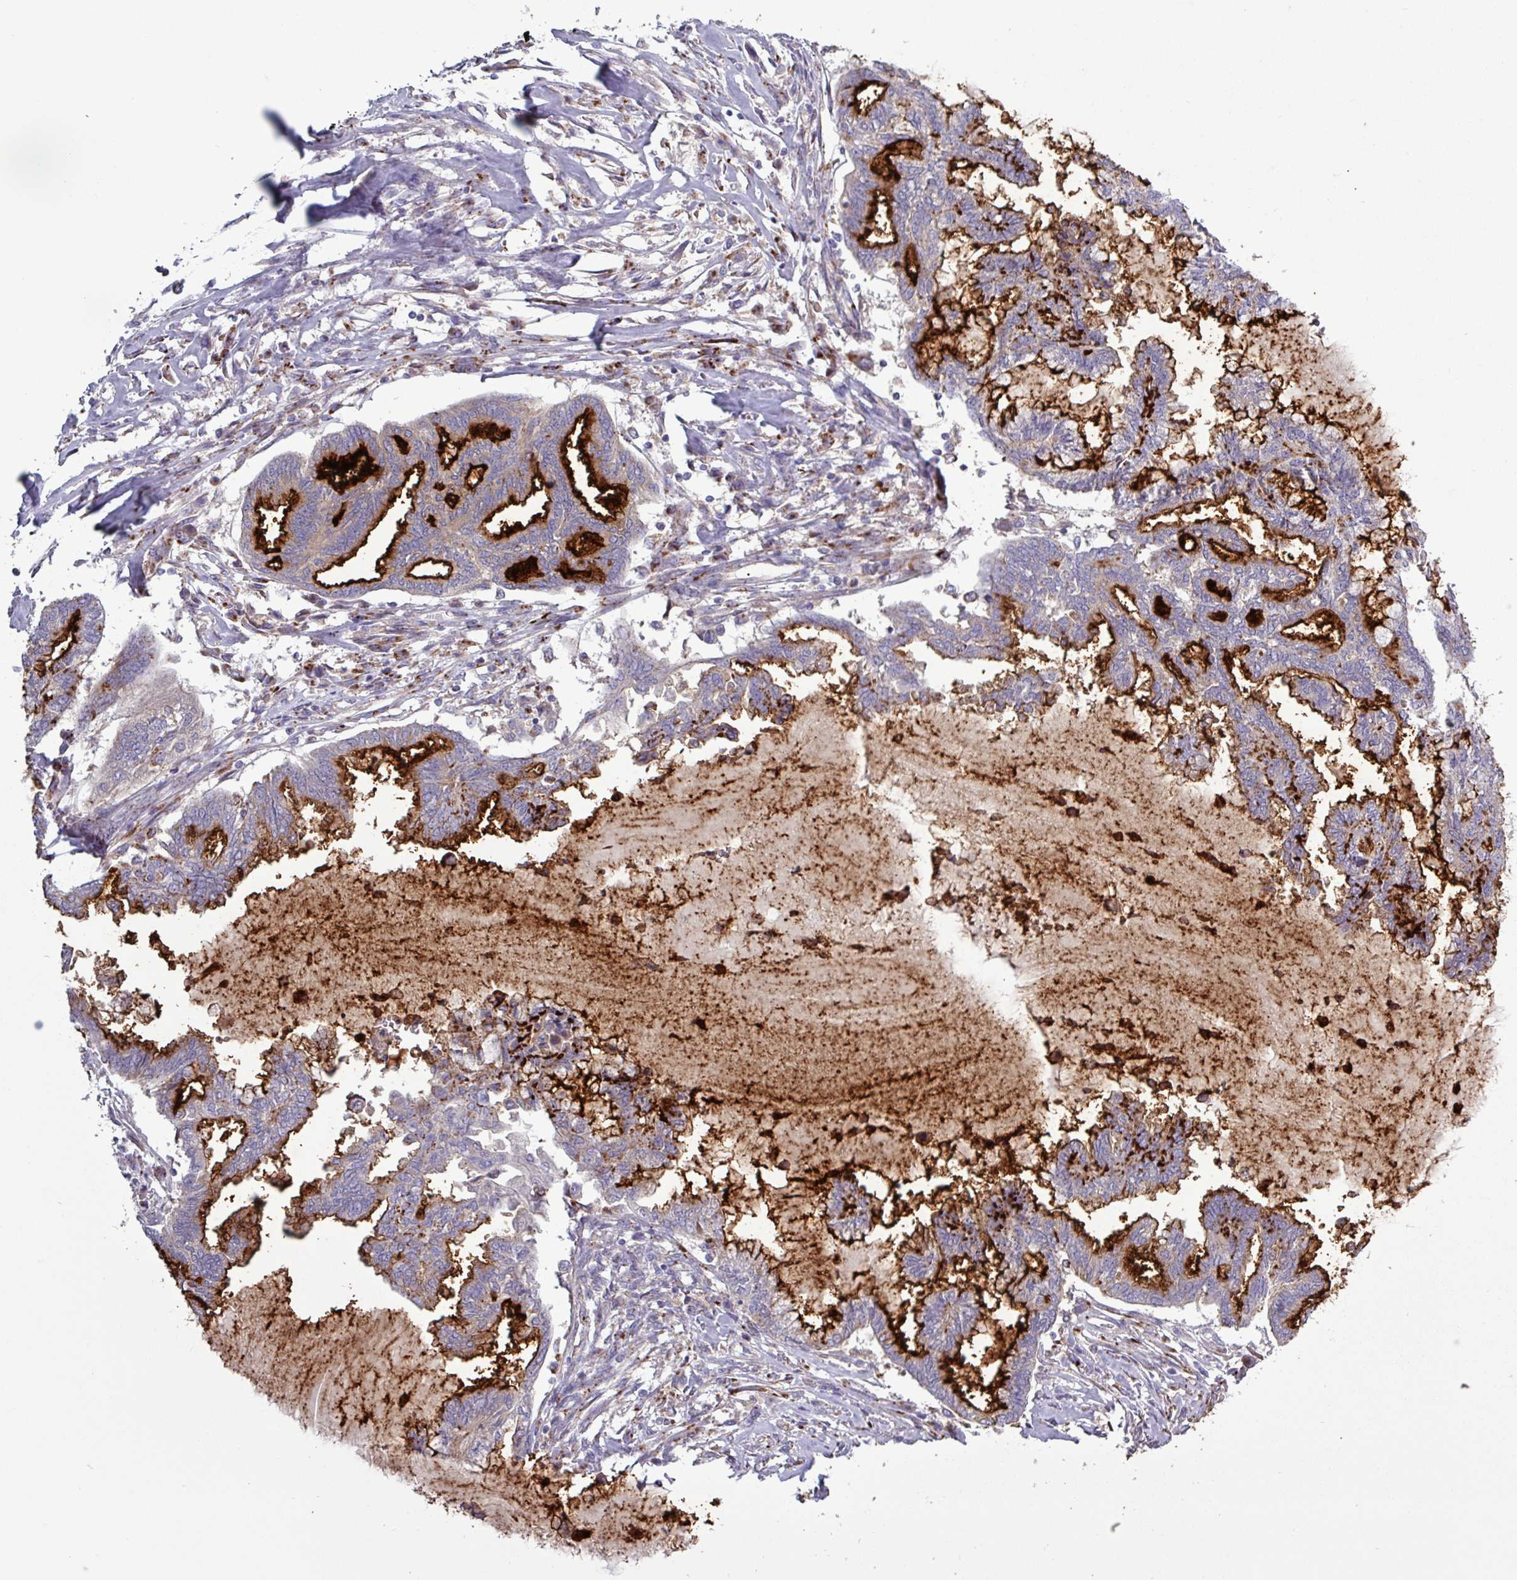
{"staining": {"intensity": "strong", "quantity": "25%-75%", "location": "cytoplasmic/membranous"}, "tissue": "endometrial cancer", "cell_type": "Tumor cells", "image_type": "cancer", "snomed": [{"axis": "morphology", "description": "Adenocarcinoma, NOS"}, {"axis": "topography", "description": "Endometrium"}], "caption": "A brown stain shows strong cytoplasmic/membranous positivity of a protein in human endometrial cancer tumor cells.", "gene": "PLIN2", "patient": {"sex": "female", "age": 86}}